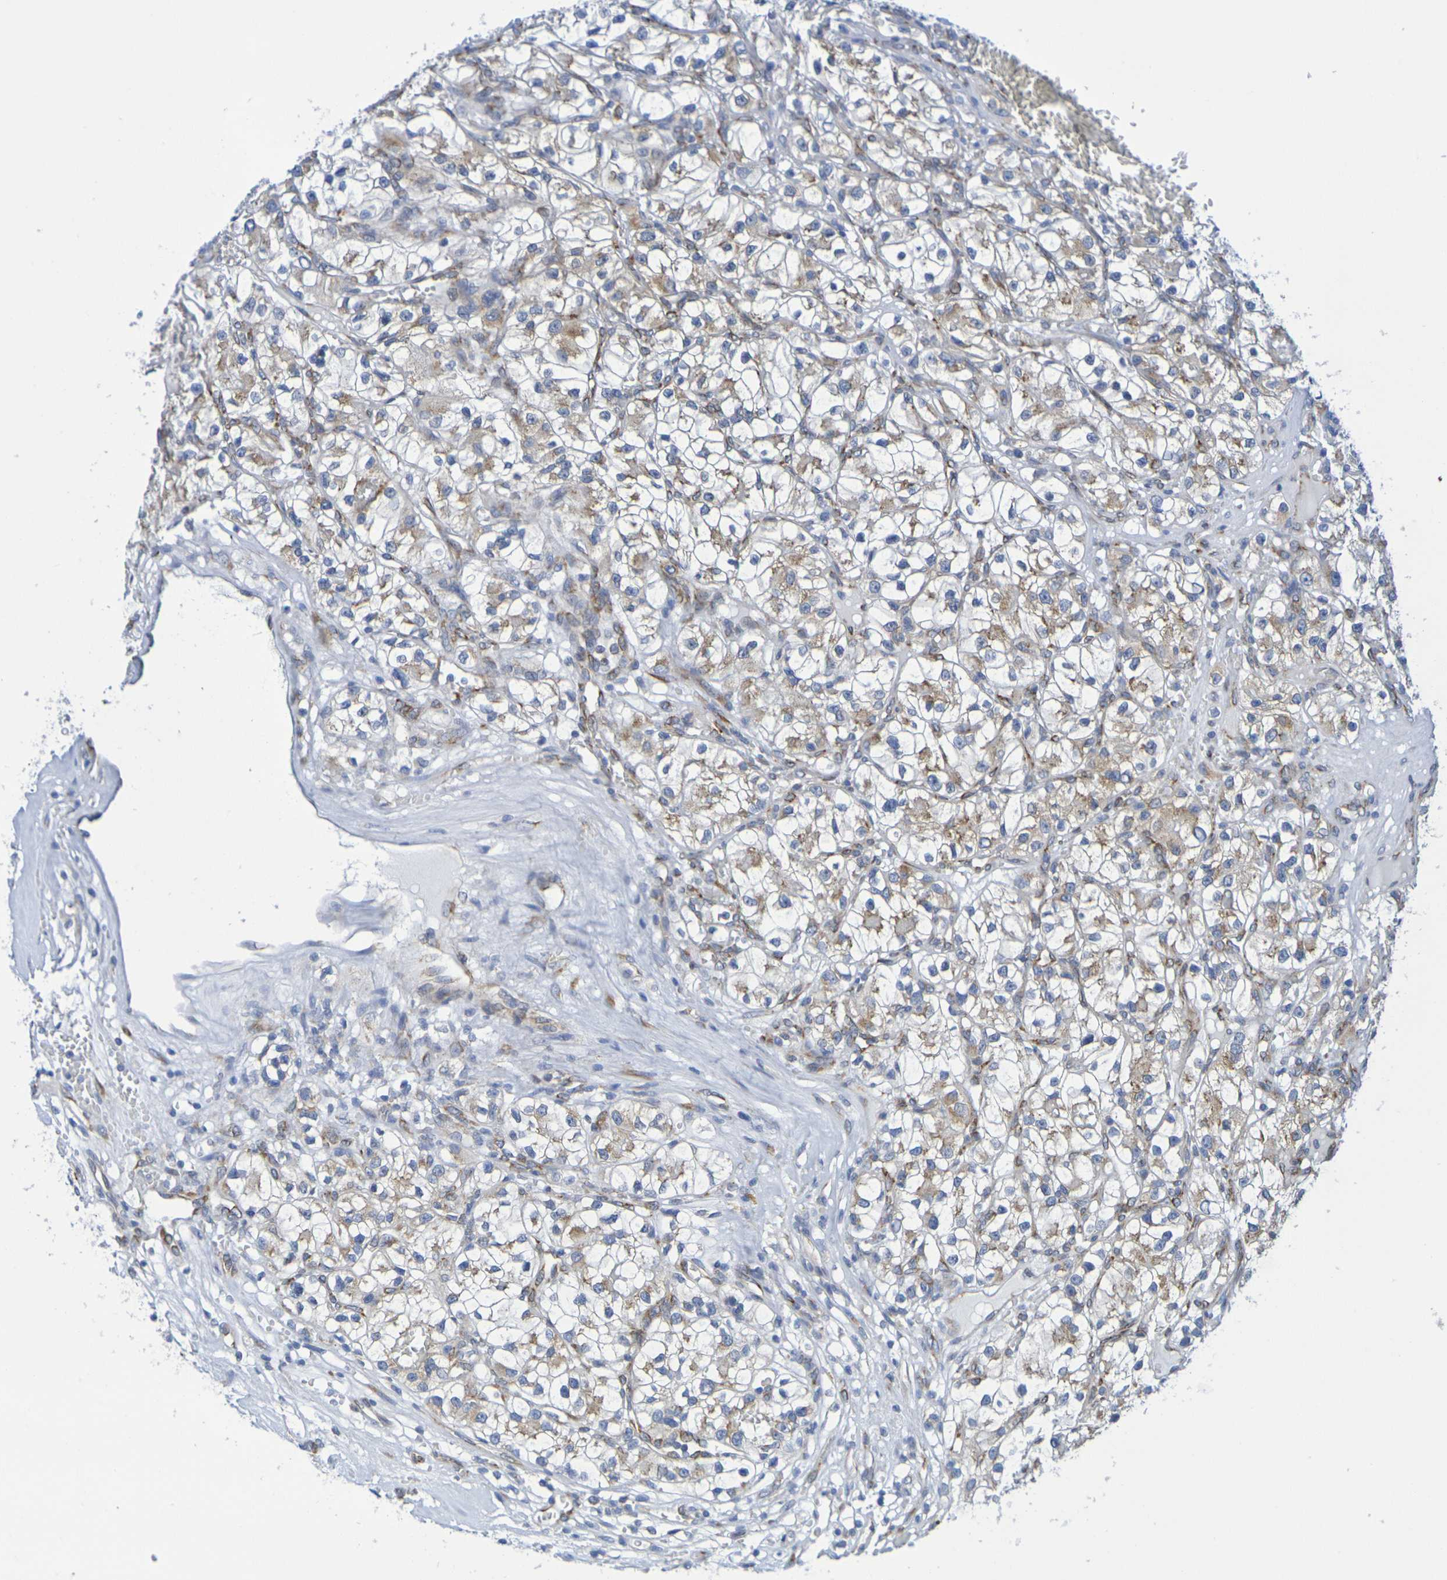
{"staining": {"intensity": "moderate", "quantity": ">75%", "location": "cytoplasmic/membranous"}, "tissue": "renal cancer", "cell_type": "Tumor cells", "image_type": "cancer", "snomed": [{"axis": "morphology", "description": "Adenocarcinoma, NOS"}, {"axis": "topography", "description": "Kidney"}], "caption": "This is an image of immunohistochemistry staining of renal cancer (adenocarcinoma), which shows moderate expression in the cytoplasmic/membranous of tumor cells.", "gene": "TMCC3", "patient": {"sex": "female", "age": 57}}